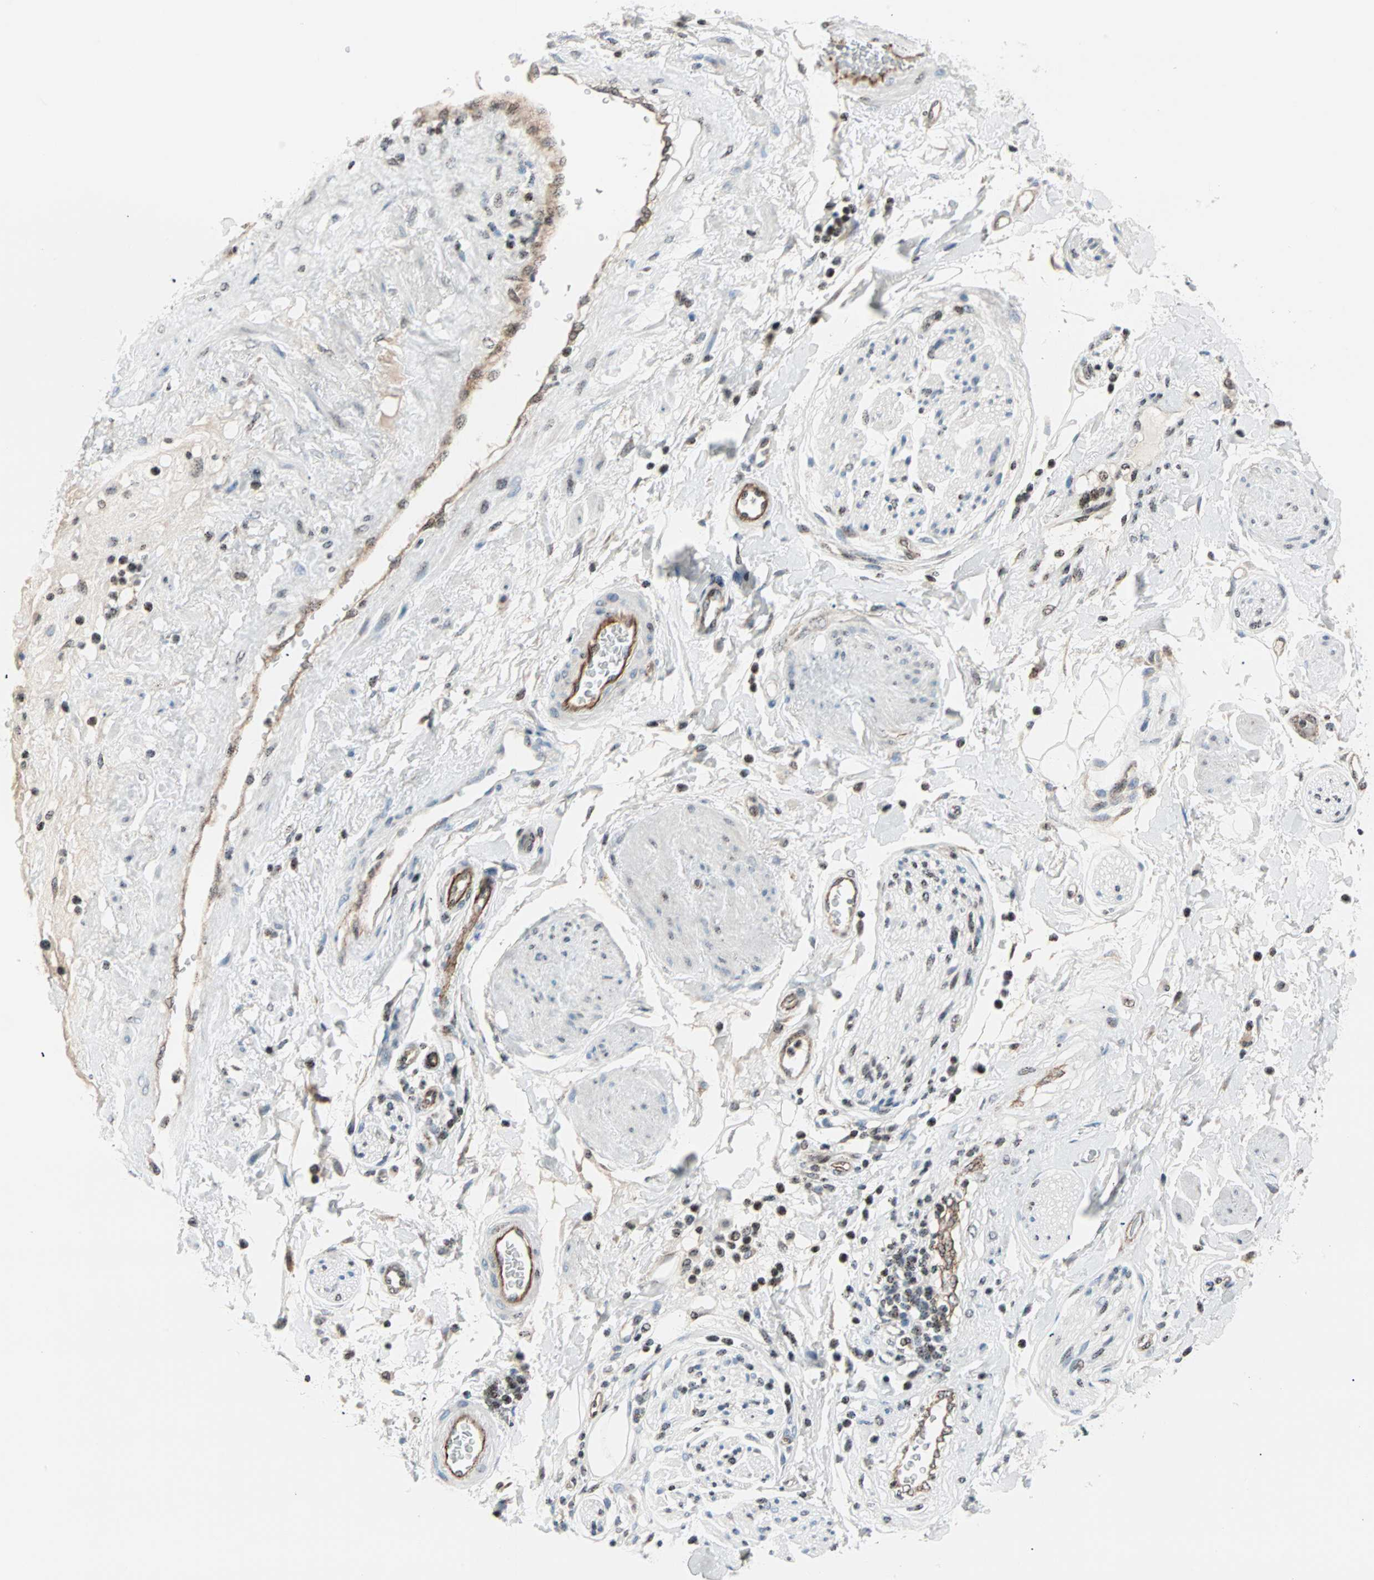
{"staining": {"intensity": "negative", "quantity": "none", "location": "none"}, "tissue": "adipose tissue", "cell_type": "Adipocytes", "image_type": "normal", "snomed": [{"axis": "morphology", "description": "Normal tissue, NOS"}, {"axis": "topography", "description": "Soft tissue"}, {"axis": "topography", "description": "Peripheral nerve tissue"}], "caption": "Adipocytes show no significant protein positivity in normal adipose tissue. (IHC, brightfield microscopy, high magnification).", "gene": "CENPA", "patient": {"sex": "female", "age": 71}}